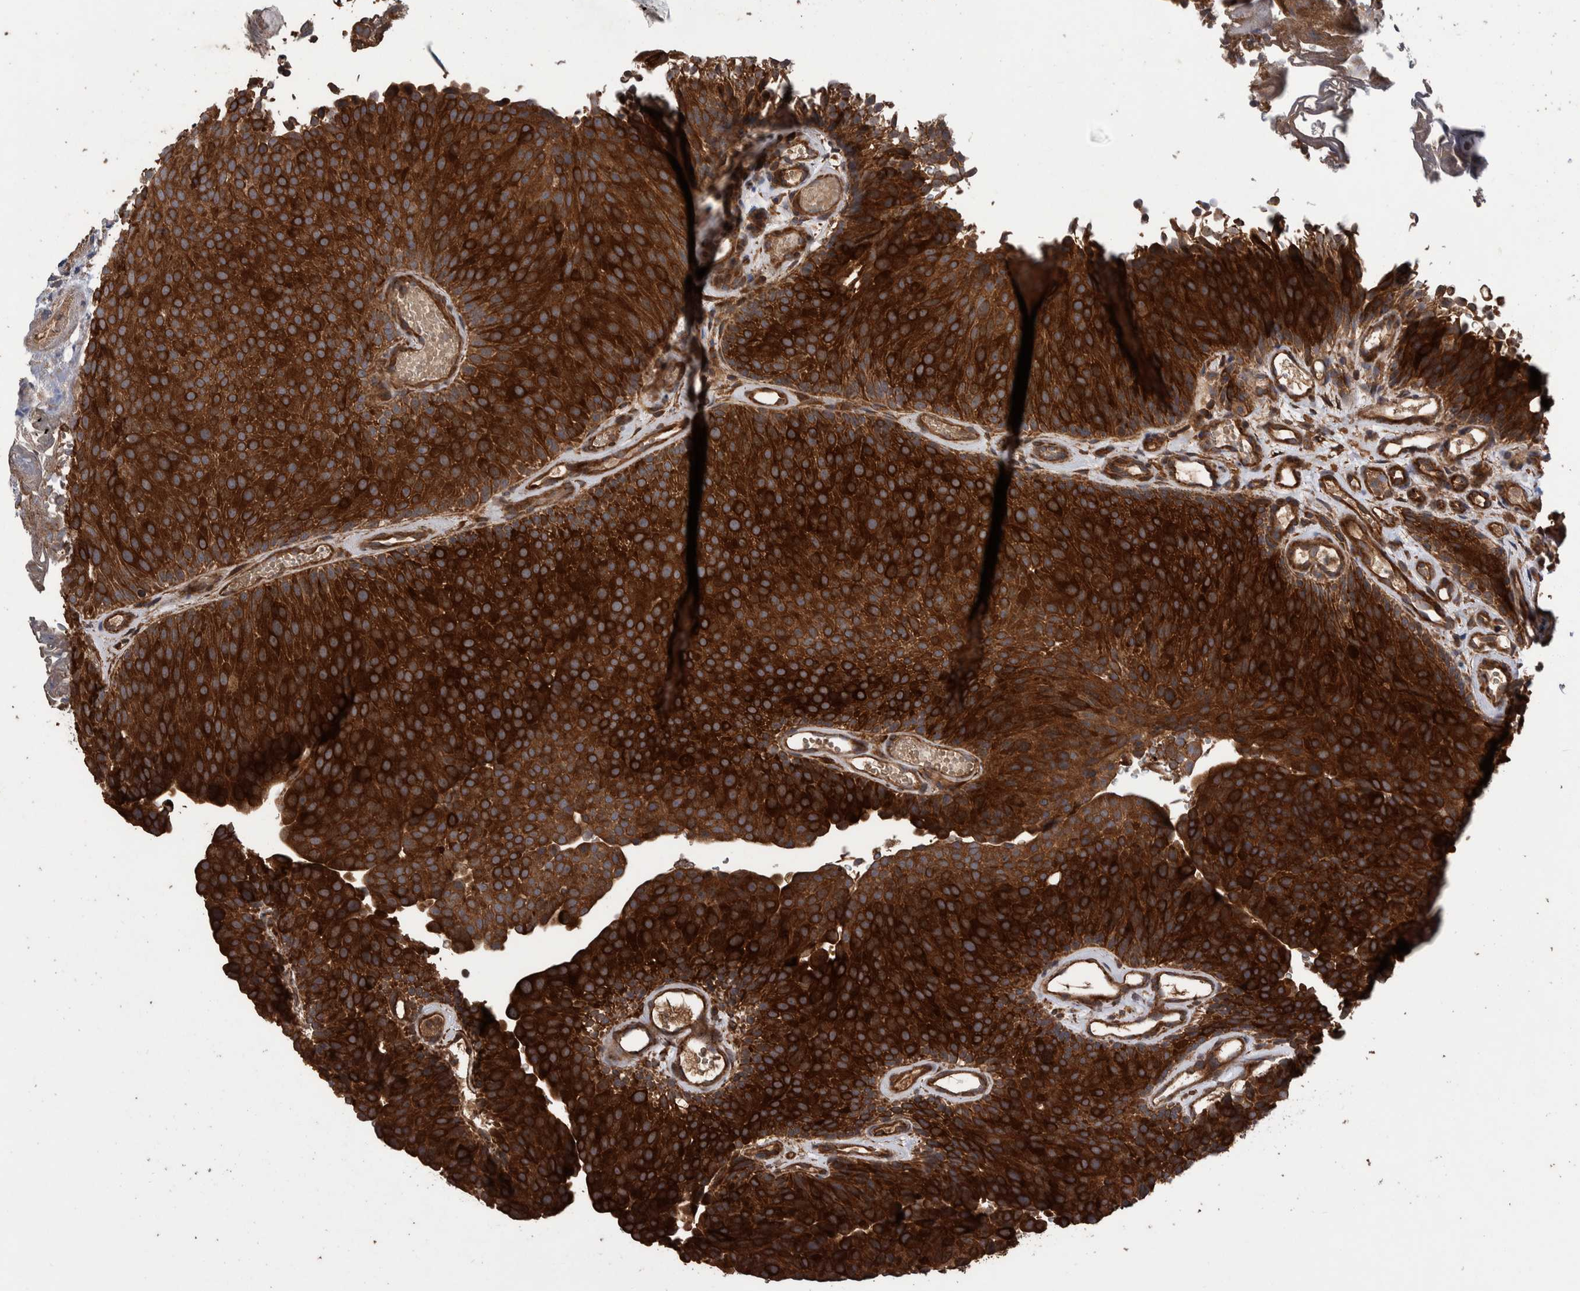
{"staining": {"intensity": "strong", "quantity": ">75%", "location": "cytoplasmic/membranous"}, "tissue": "urothelial cancer", "cell_type": "Tumor cells", "image_type": "cancer", "snomed": [{"axis": "morphology", "description": "Urothelial carcinoma, Low grade"}, {"axis": "topography", "description": "Urinary bladder"}], "caption": "Protein staining of urothelial cancer tissue displays strong cytoplasmic/membranous staining in approximately >75% of tumor cells. Nuclei are stained in blue.", "gene": "TRIM16", "patient": {"sex": "male", "age": 78}}